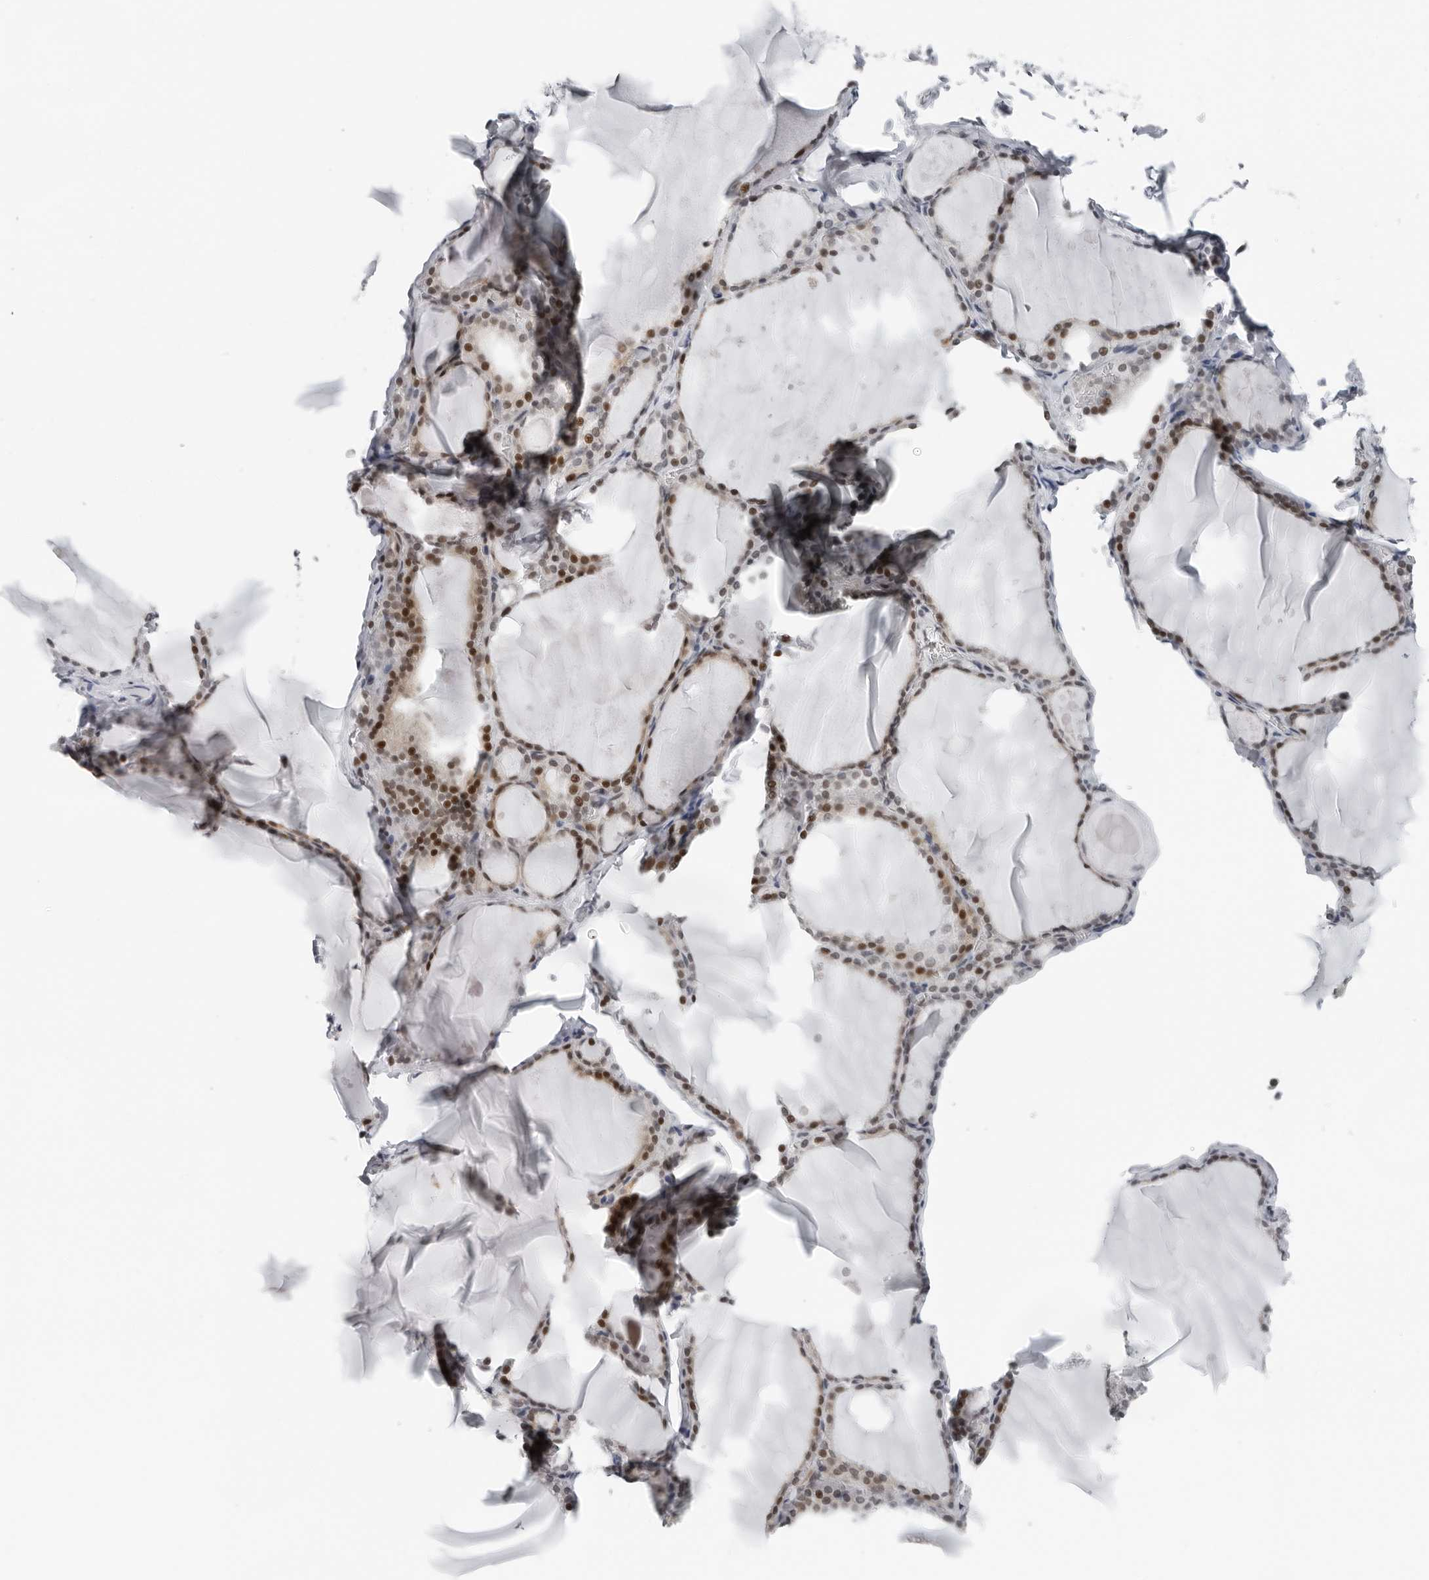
{"staining": {"intensity": "moderate", "quantity": "25%-75%", "location": "nuclear"}, "tissue": "thyroid gland", "cell_type": "Glandular cells", "image_type": "normal", "snomed": [{"axis": "morphology", "description": "Normal tissue, NOS"}, {"axis": "topography", "description": "Thyroid gland"}], "caption": "A medium amount of moderate nuclear expression is present in about 25%-75% of glandular cells in unremarkable thyroid gland. (Stains: DAB in brown, nuclei in blue, Microscopy: brightfield microscopy at high magnification).", "gene": "PPP1R42", "patient": {"sex": "male", "age": 56}}